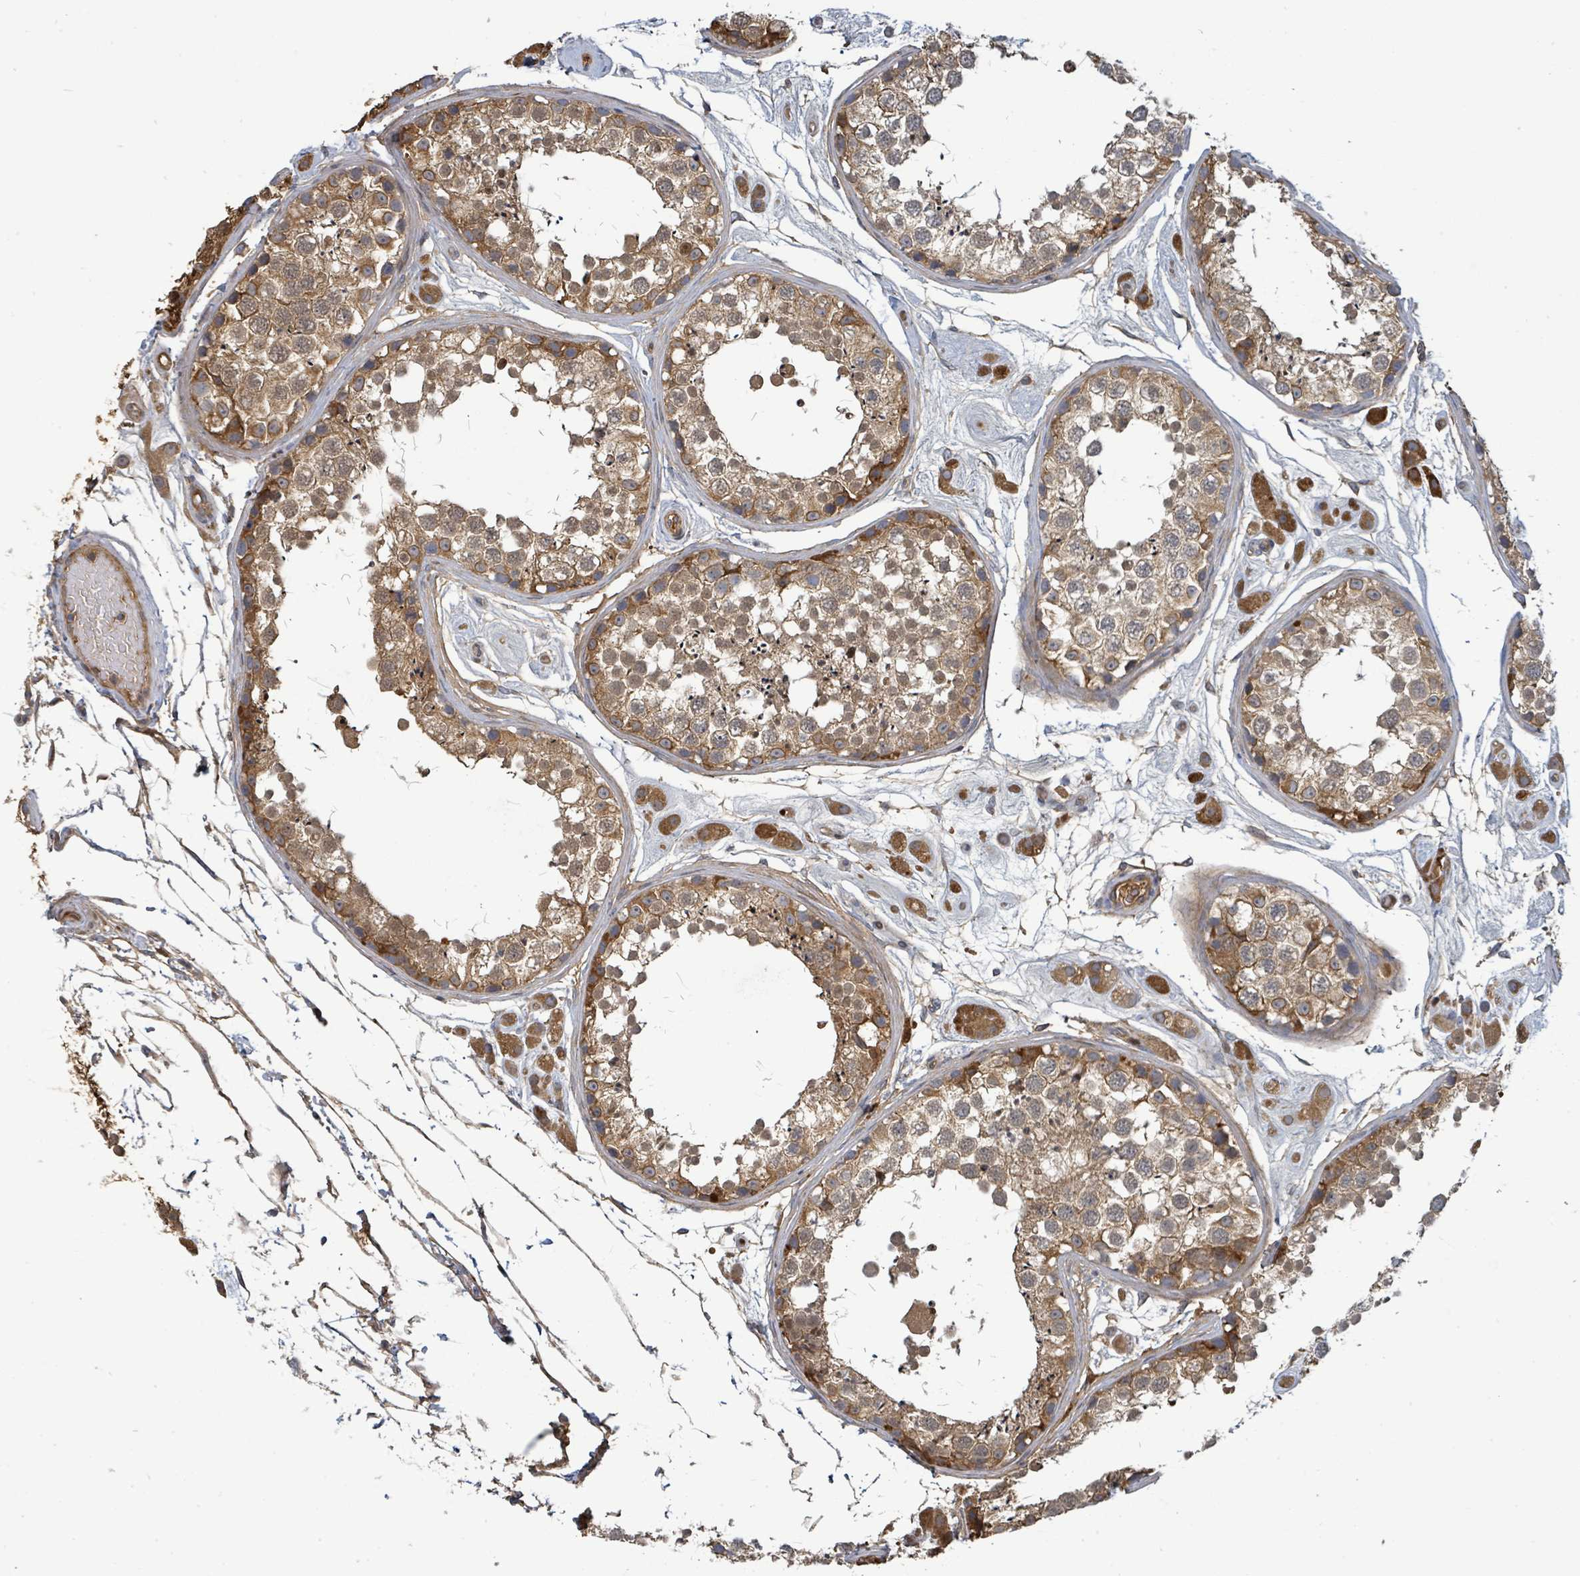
{"staining": {"intensity": "moderate", "quantity": ">75%", "location": "cytoplasmic/membranous,nuclear"}, "tissue": "testis", "cell_type": "Cells in seminiferous ducts", "image_type": "normal", "snomed": [{"axis": "morphology", "description": "Normal tissue, NOS"}, {"axis": "topography", "description": "Testis"}], "caption": "Immunohistochemistry (IHC) (DAB) staining of unremarkable testis shows moderate cytoplasmic/membranous,nuclear protein positivity in about >75% of cells in seminiferous ducts. (IHC, brightfield microscopy, high magnification).", "gene": "STARD4", "patient": {"sex": "male", "age": 25}}